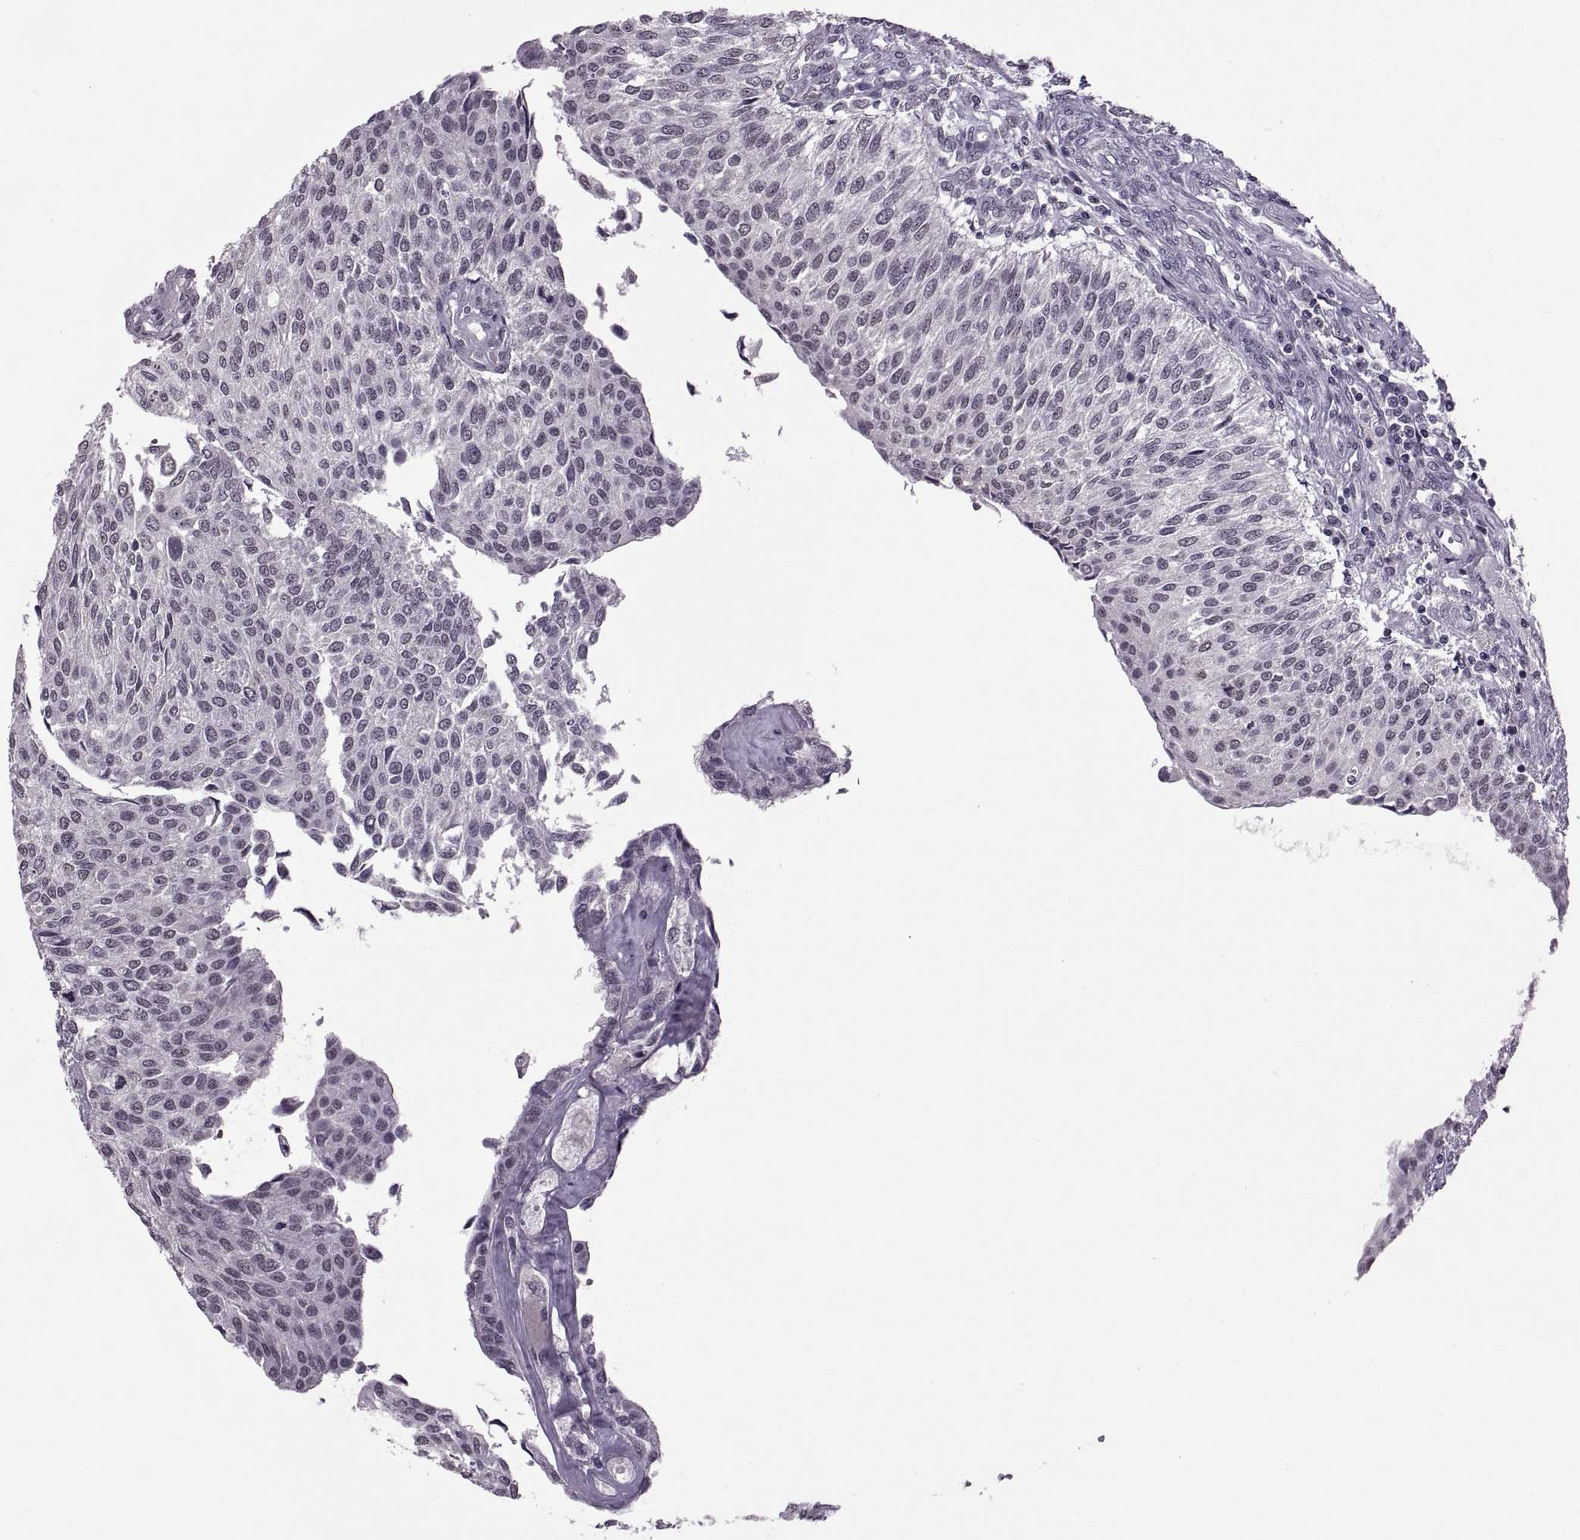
{"staining": {"intensity": "negative", "quantity": "none", "location": "none"}, "tissue": "urothelial cancer", "cell_type": "Tumor cells", "image_type": "cancer", "snomed": [{"axis": "morphology", "description": "Urothelial carcinoma, NOS"}, {"axis": "topography", "description": "Urinary bladder"}], "caption": "This is a micrograph of IHC staining of urothelial cancer, which shows no expression in tumor cells.", "gene": "OTP", "patient": {"sex": "male", "age": 55}}